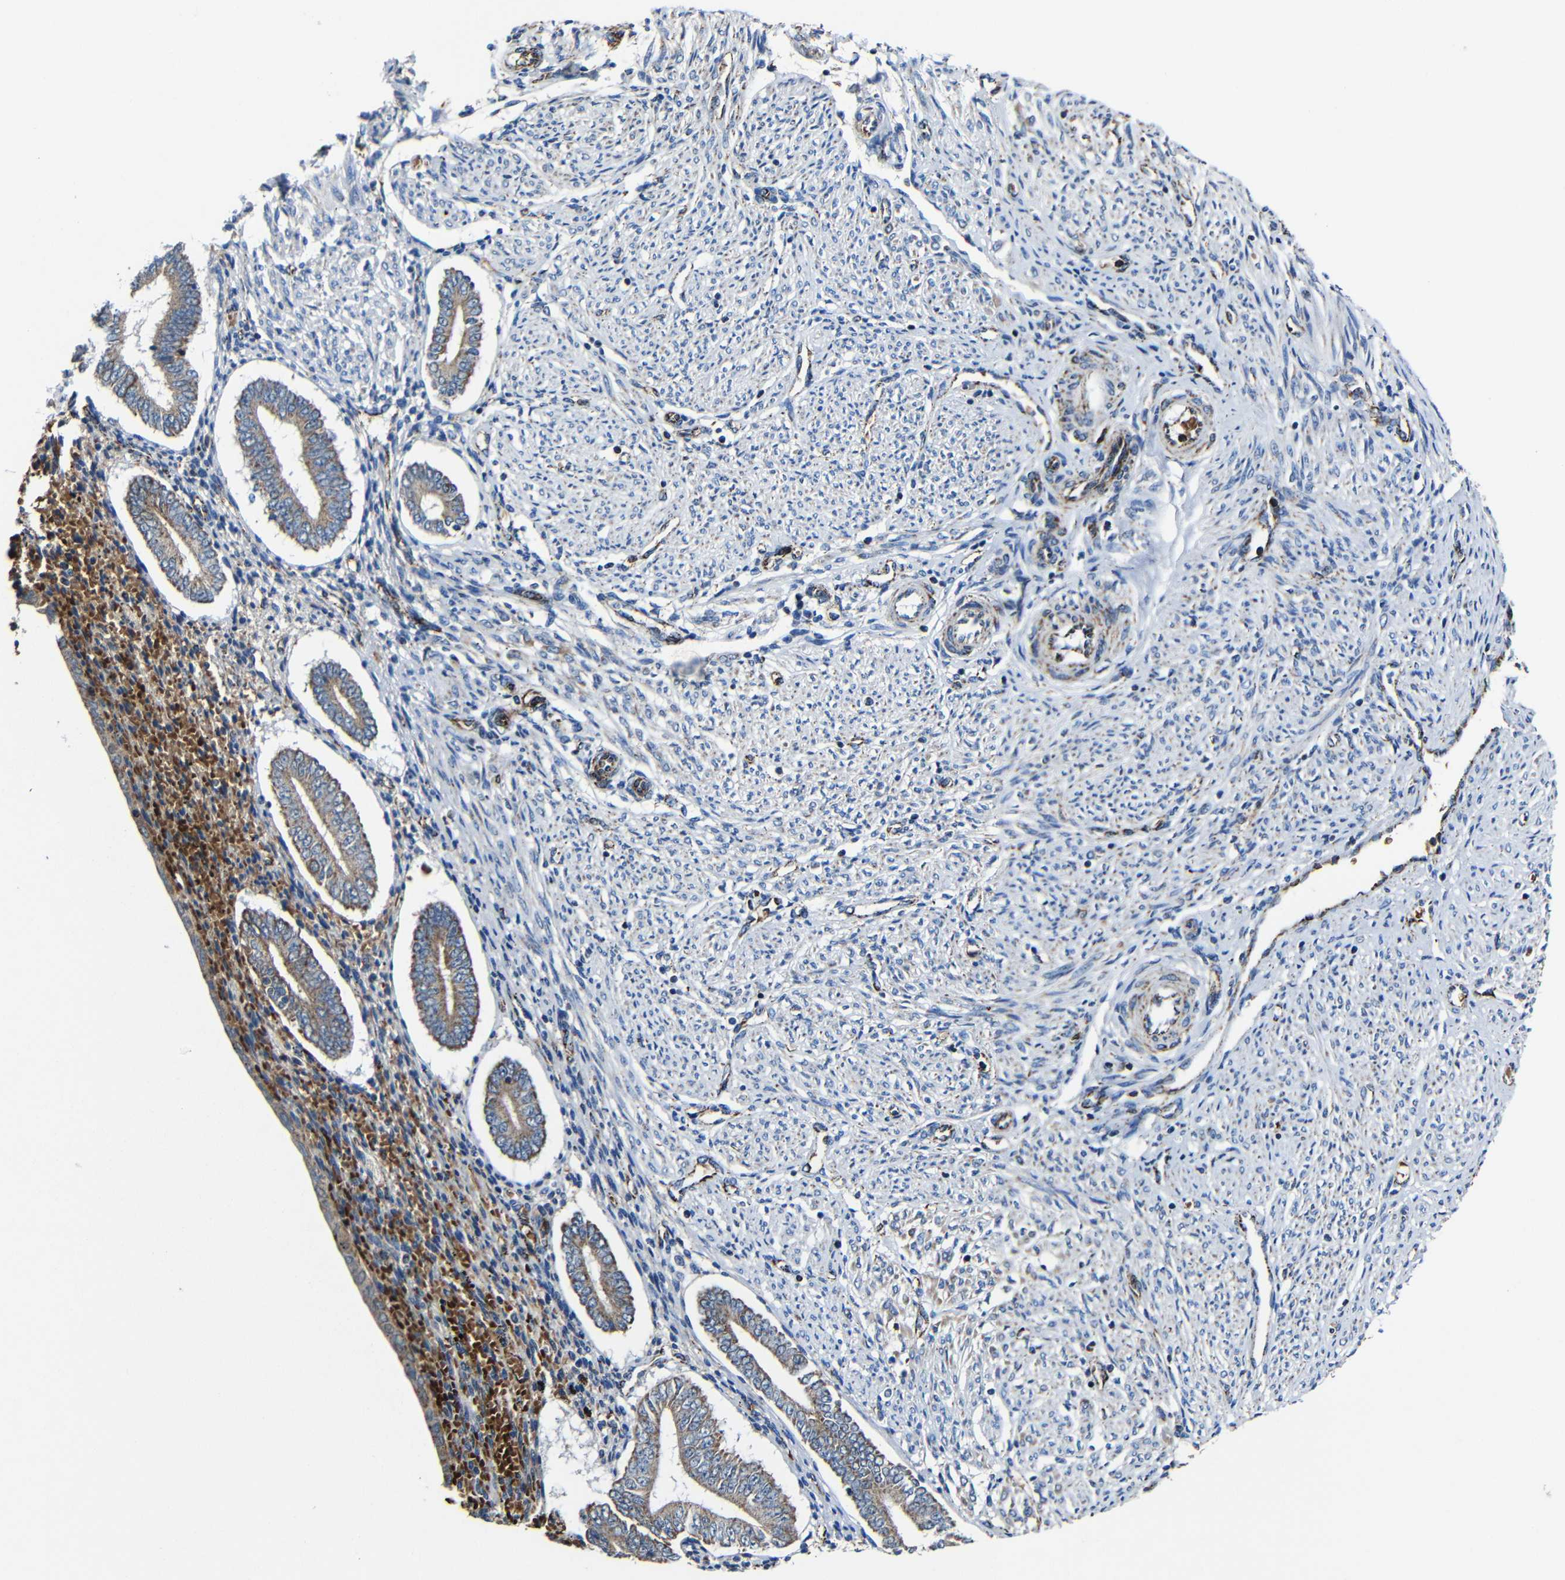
{"staining": {"intensity": "moderate", "quantity": "<25%", "location": "cytoplasmic/membranous"}, "tissue": "endometrium", "cell_type": "Cells in endometrial stroma", "image_type": "normal", "snomed": [{"axis": "morphology", "description": "Normal tissue, NOS"}, {"axis": "topography", "description": "Endometrium"}], "caption": "Protein staining reveals moderate cytoplasmic/membranous positivity in approximately <25% of cells in endometrial stroma in unremarkable endometrium.", "gene": "CA5B", "patient": {"sex": "female", "age": 42}}